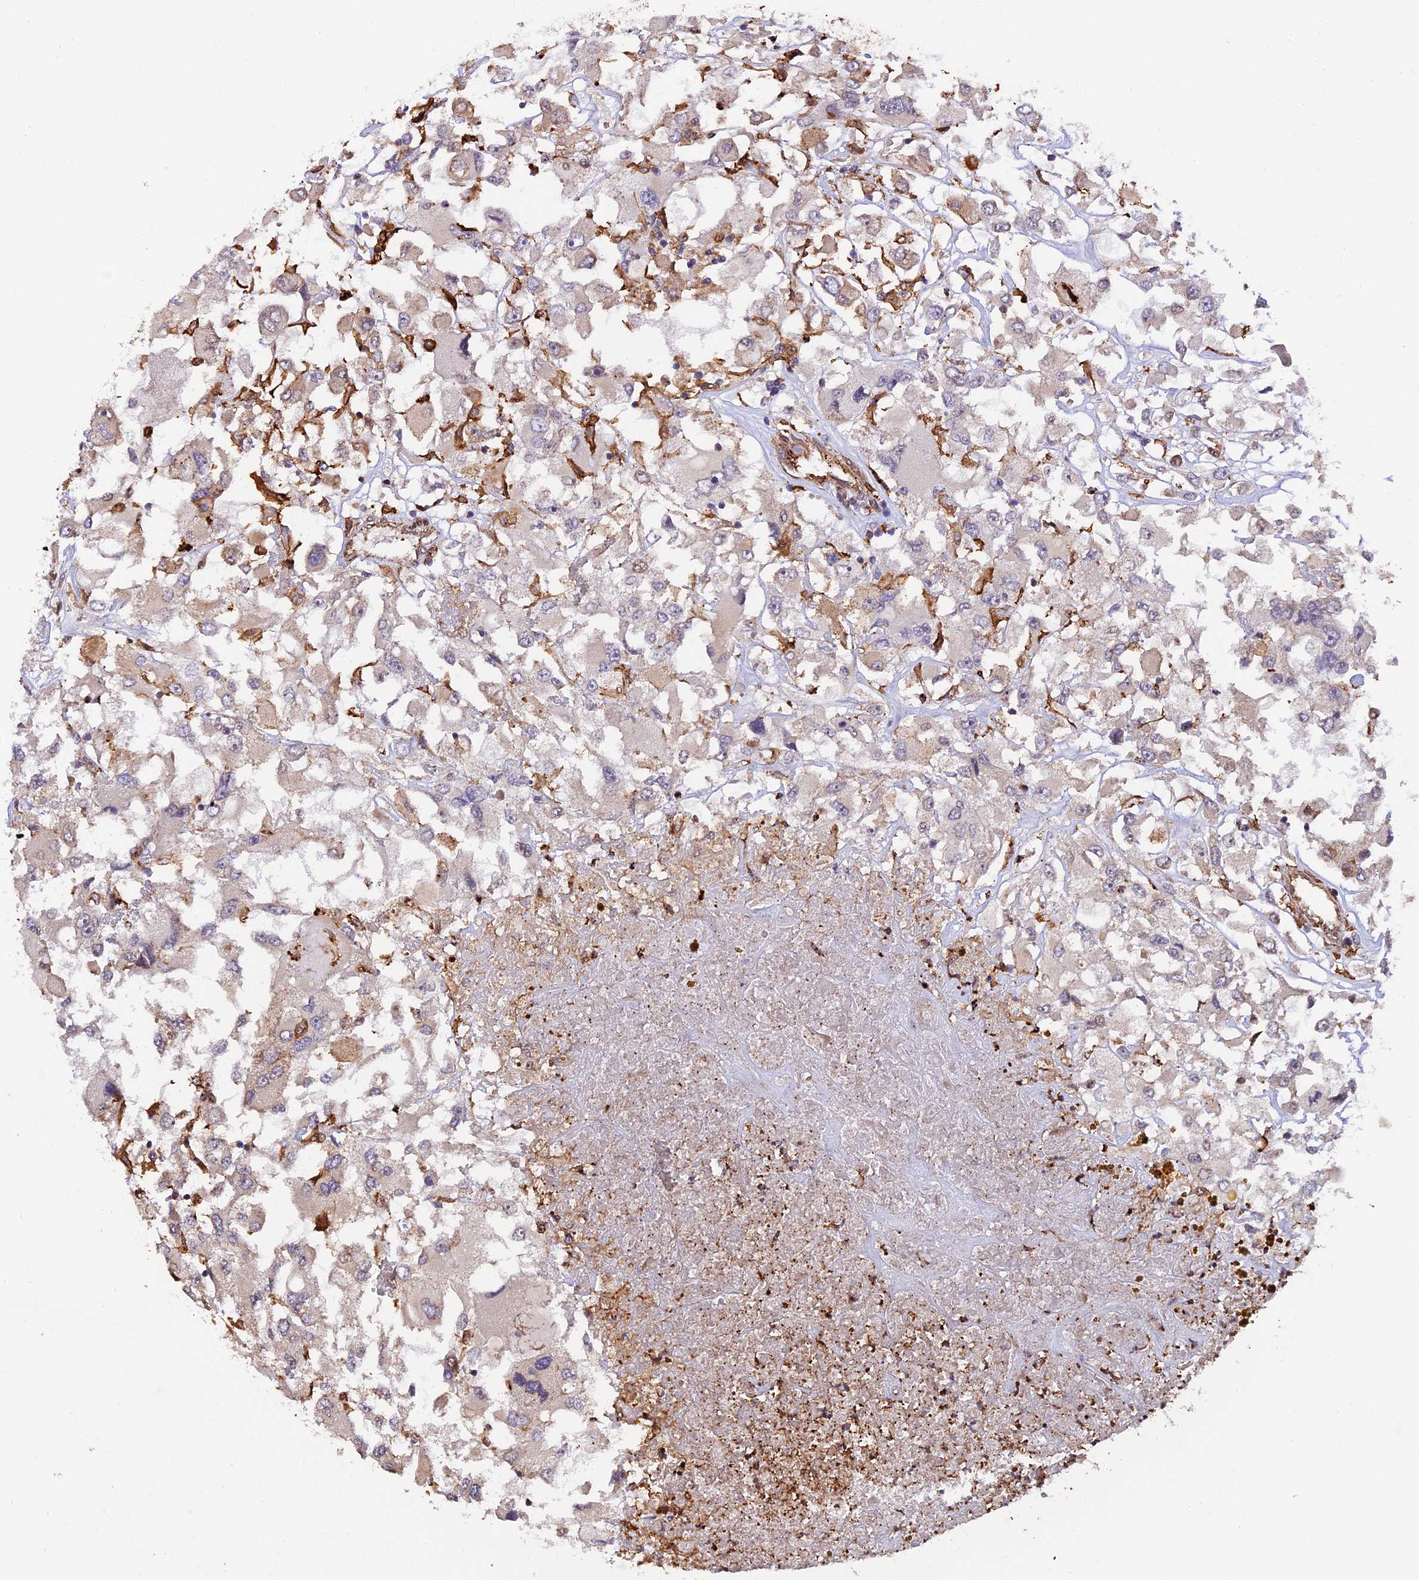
{"staining": {"intensity": "negative", "quantity": "none", "location": "none"}, "tissue": "renal cancer", "cell_type": "Tumor cells", "image_type": "cancer", "snomed": [{"axis": "morphology", "description": "Adenocarcinoma, NOS"}, {"axis": "topography", "description": "Kidney"}], "caption": "There is no significant expression in tumor cells of renal cancer (adenocarcinoma).", "gene": "HERPUD1", "patient": {"sex": "female", "age": 52}}